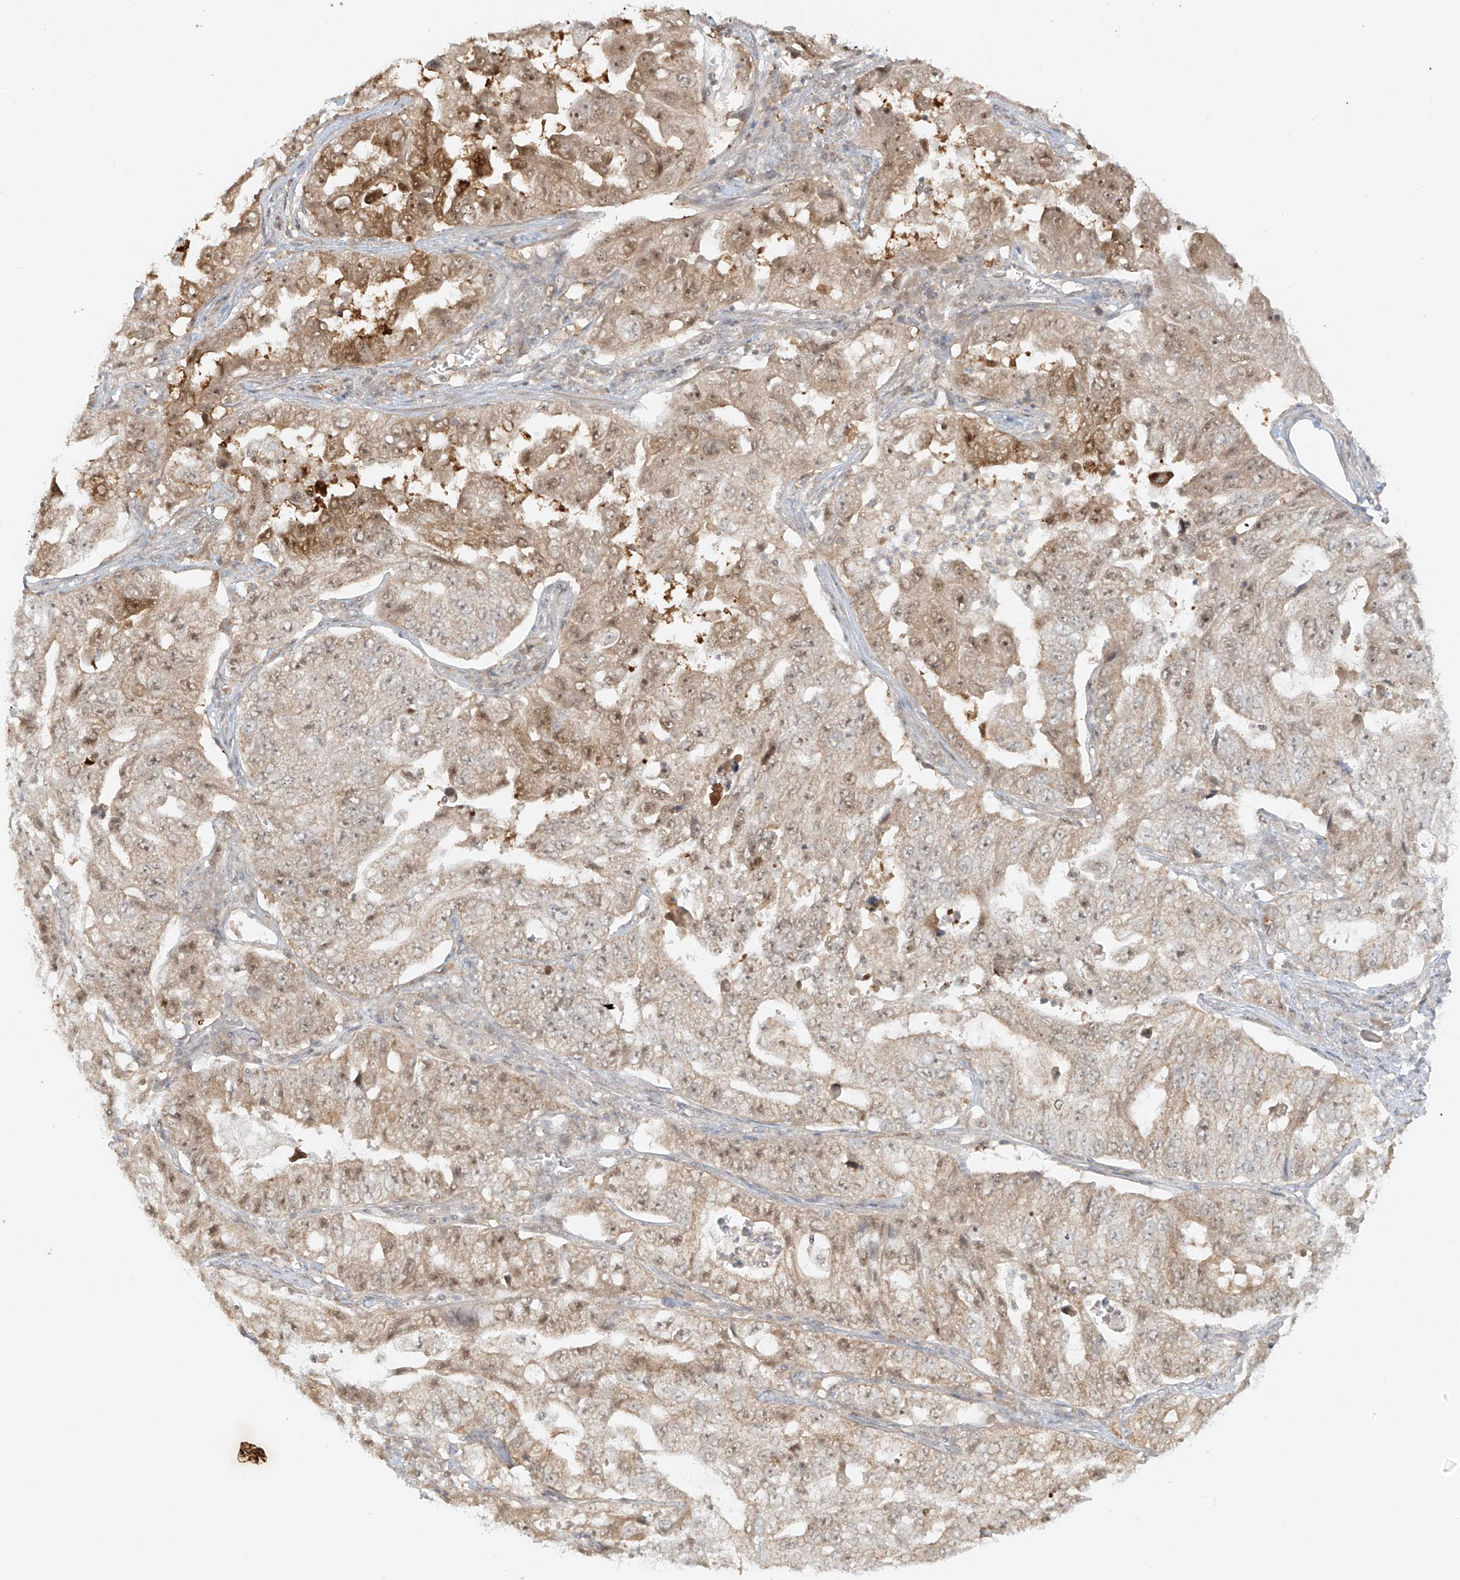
{"staining": {"intensity": "weak", "quantity": ">75%", "location": "cytoplasmic/membranous,nuclear"}, "tissue": "lung cancer", "cell_type": "Tumor cells", "image_type": "cancer", "snomed": [{"axis": "morphology", "description": "Adenocarcinoma, NOS"}, {"axis": "topography", "description": "Lung"}], "caption": "Immunohistochemical staining of lung cancer exhibits low levels of weak cytoplasmic/membranous and nuclear staining in approximately >75% of tumor cells.", "gene": "MIPEP", "patient": {"sex": "female", "age": 51}}